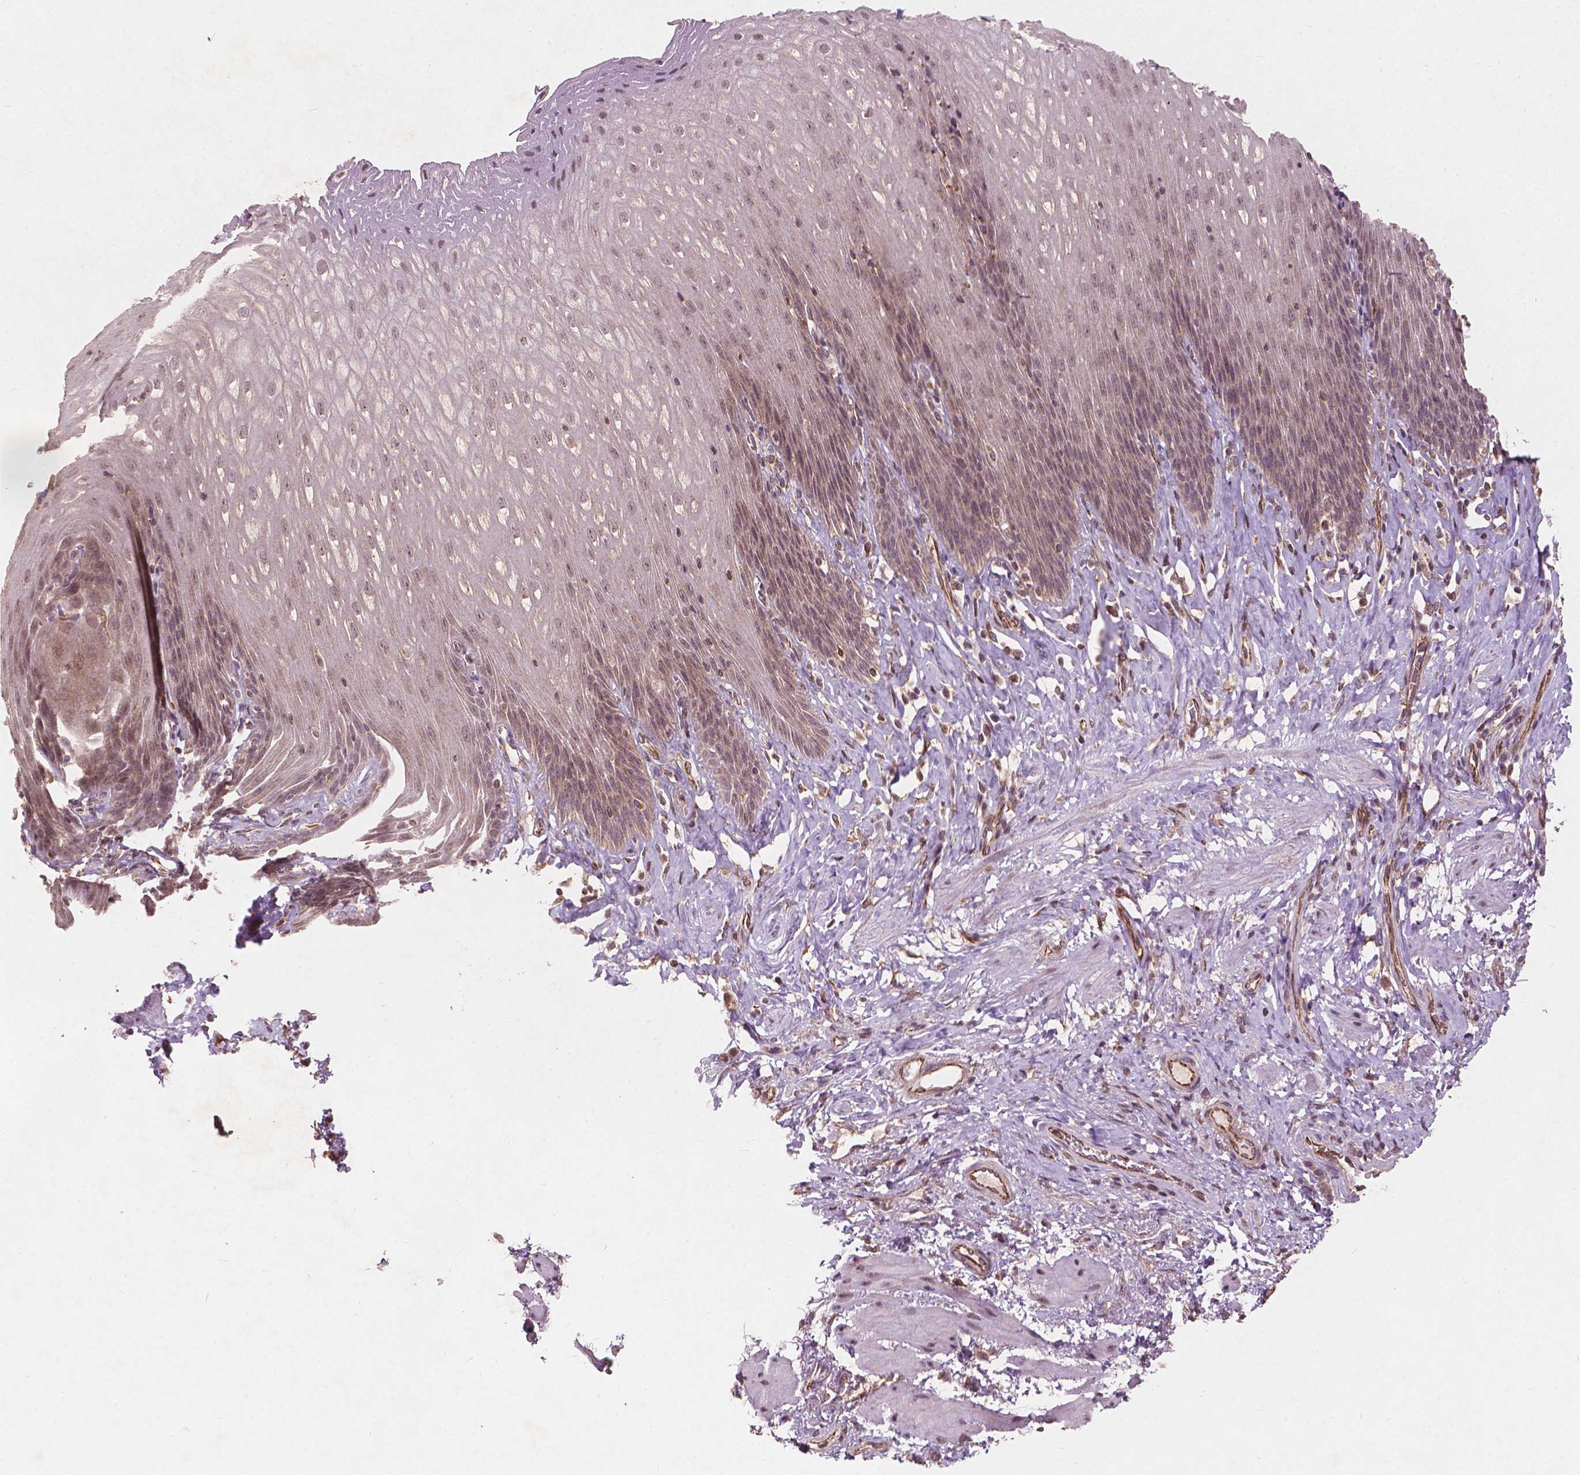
{"staining": {"intensity": "weak", "quantity": "<25%", "location": "nuclear"}, "tissue": "esophagus", "cell_type": "Squamous epithelial cells", "image_type": "normal", "snomed": [{"axis": "morphology", "description": "Normal tissue, NOS"}, {"axis": "topography", "description": "Esophagus"}], "caption": "Squamous epithelial cells are negative for brown protein staining in unremarkable esophagus. (Immunohistochemistry, brightfield microscopy, high magnification).", "gene": "SMAD2", "patient": {"sex": "female", "age": 61}}